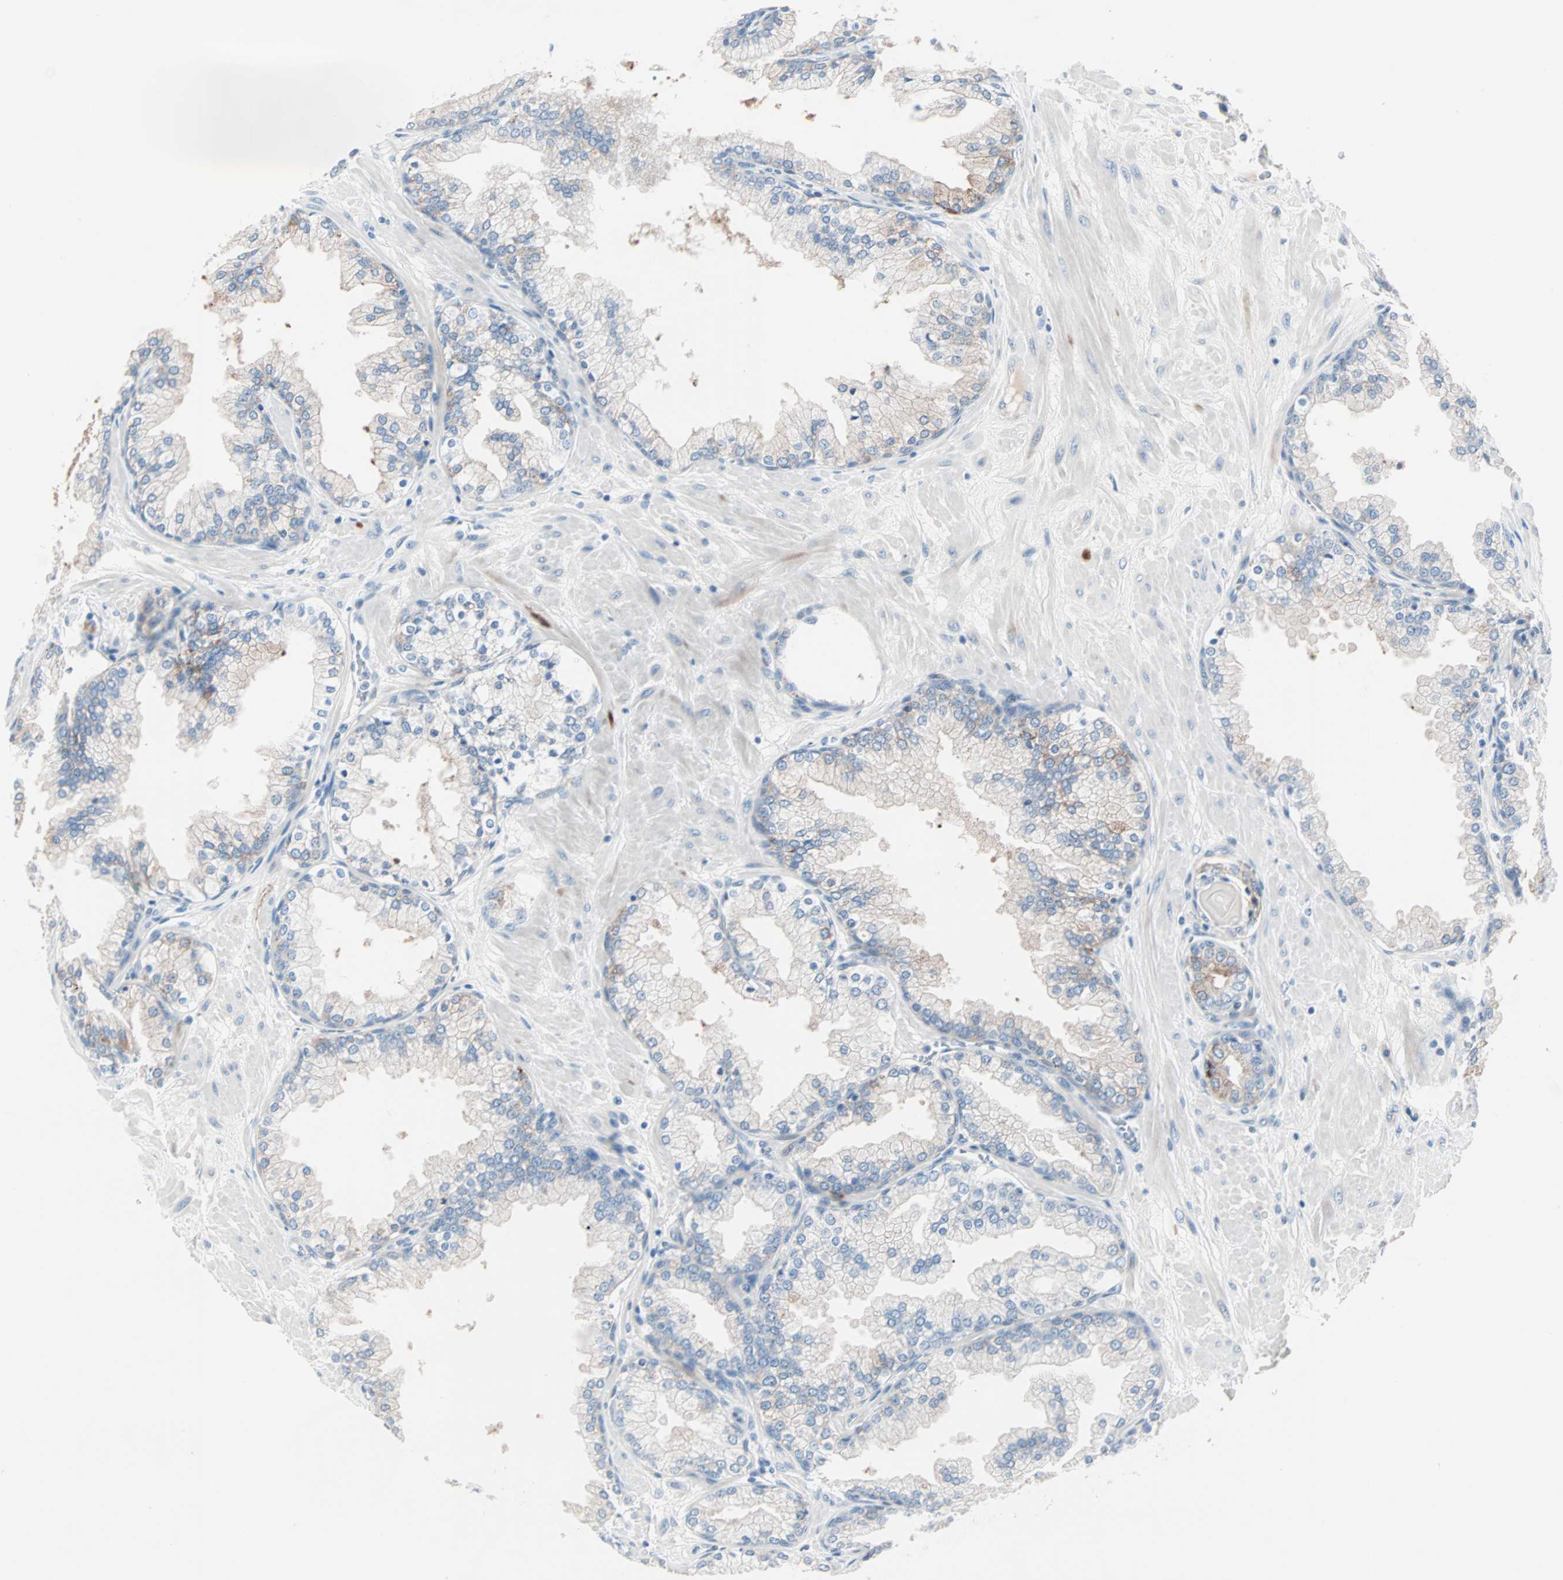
{"staining": {"intensity": "strong", "quantity": "<25%", "location": "cytoplasmic/membranous"}, "tissue": "prostate", "cell_type": "Glandular cells", "image_type": "normal", "snomed": [{"axis": "morphology", "description": "Normal tissue, NOS"}, {"axis": "topography", "description": "Prostate"}], "caption": "A photomicrograph showing strong cytoplasmic/membranous staining in about <25% of glandular cells in unremarkable prostate, as visualized by brown immunohistochemical staining.", "gene": "NEFH", "patient": {"sex": "male", "age": 51}}